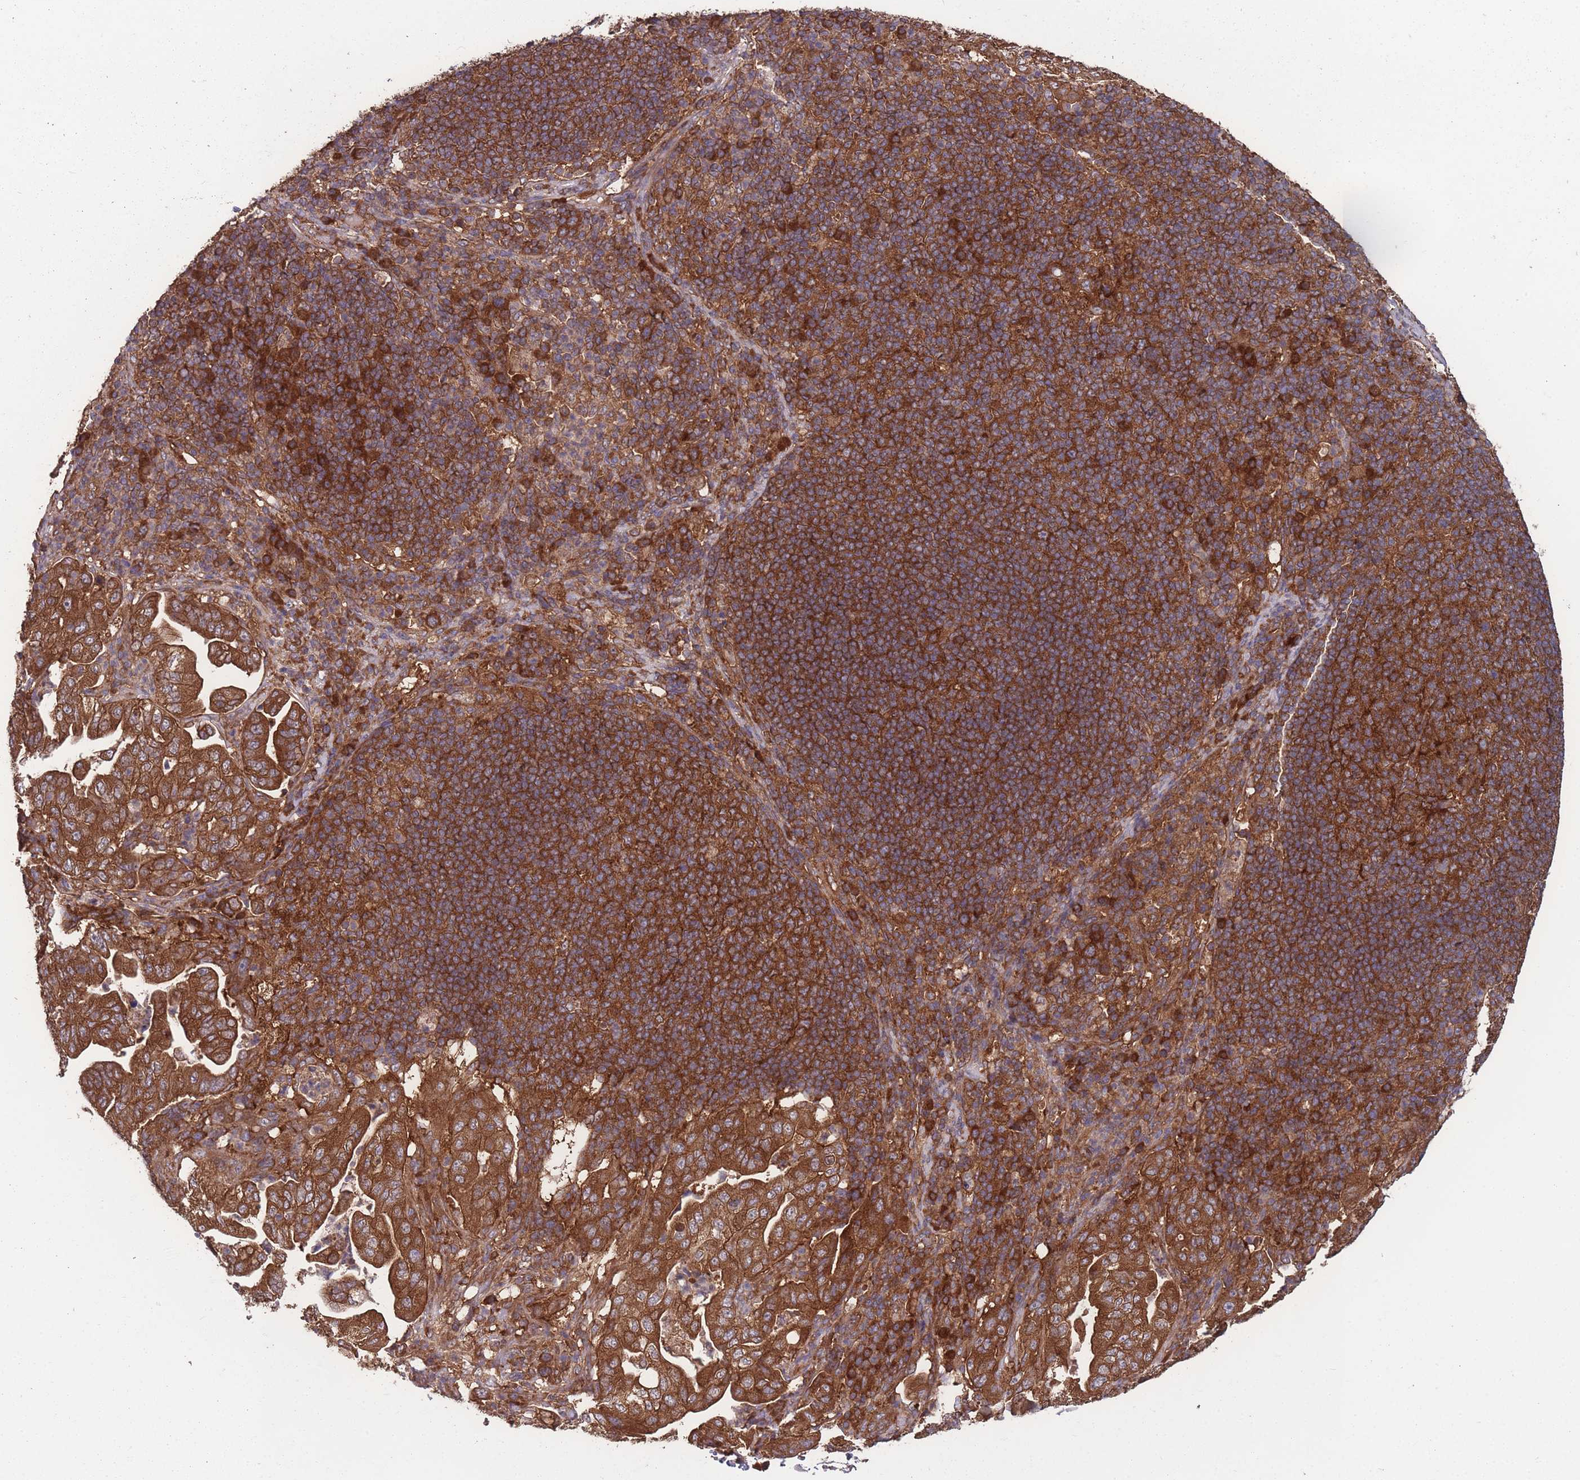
{"staining": {"intensity": "strong", "quantity": ">75%", "location": "cytoplasmic/membranous"}, "tissue": "pancreatic cancer", "cell_type": "Tumor cells", "image_type": "cancer", "snomed": [{"axis": "morphology", "description": "Normal tissue, NOS"}, {"axis": "morphology", "description": "Adenocarcinoma, NOS"}, {"axis": "topography", "description": "Lymph node"}, {"axis": "topography", "description": "Pancreas"}], "caption": "IHC micrograph of pancreatic adenocarcinoma stained for a protein (brown), which exhibits high levels of strong cytoplasmic/membranous staining in approximately >75% of tumor cells.", "gene": "ZPR1", "patient": {"sex": "female", "age": 67}}